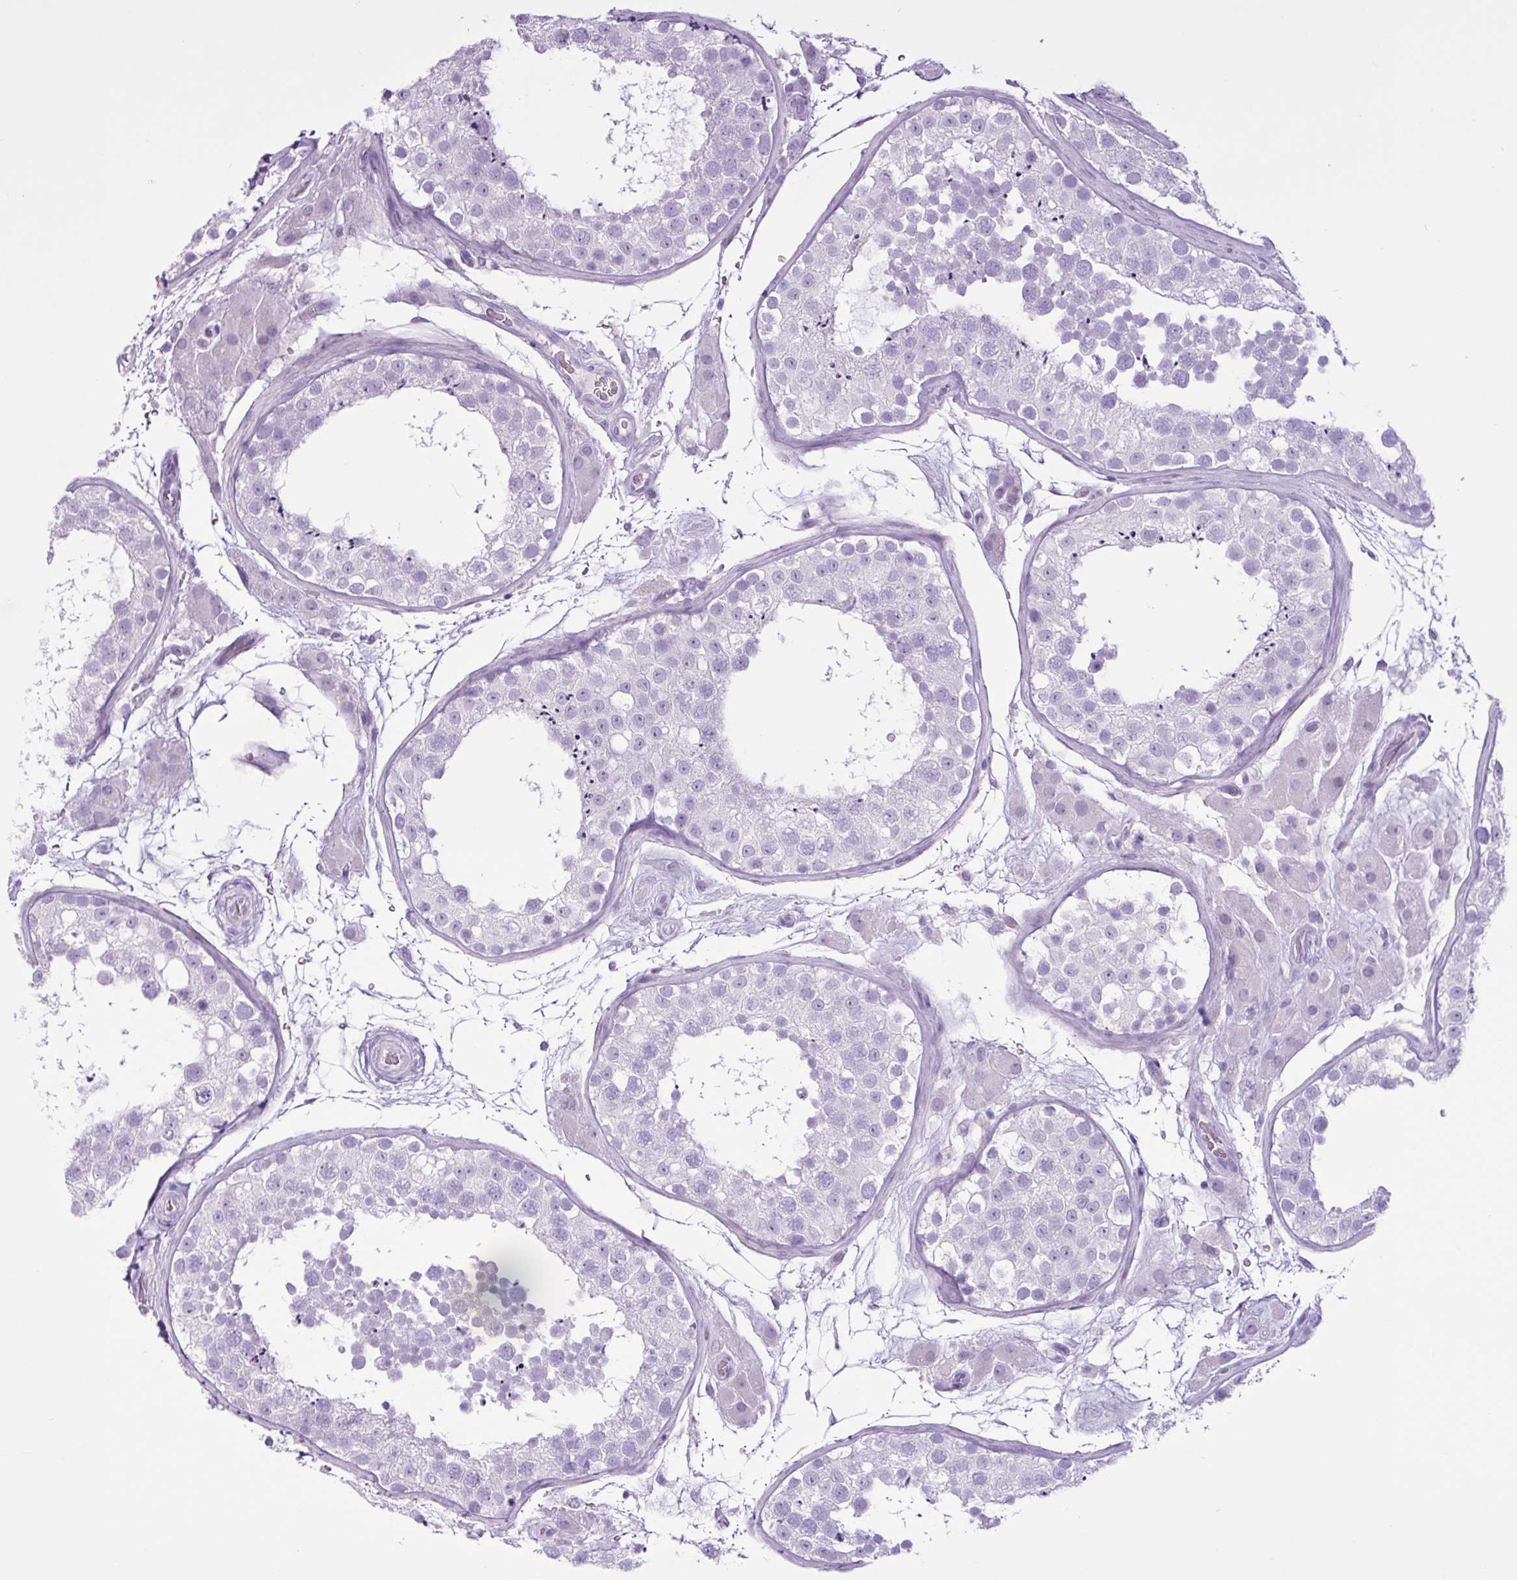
{"staining": {"intensity": "negative", "quantity": "none", "location": "none"}, "tissue": "testis", "cell_type": "Cells in seminiferous ducts", "image_type": "normal", "snomed": [{"axis": "morphology", "description": "Normal tissue, NOS"}, {"axis": "topography", "description": "Testis"}], "caption": "A high-resolution image shows IHC staining of benign testis, which reveals no significant staining in cells in seminiferous ducts.", "gene": "PGR", "patient": {"sex": "male", "age": 26}}